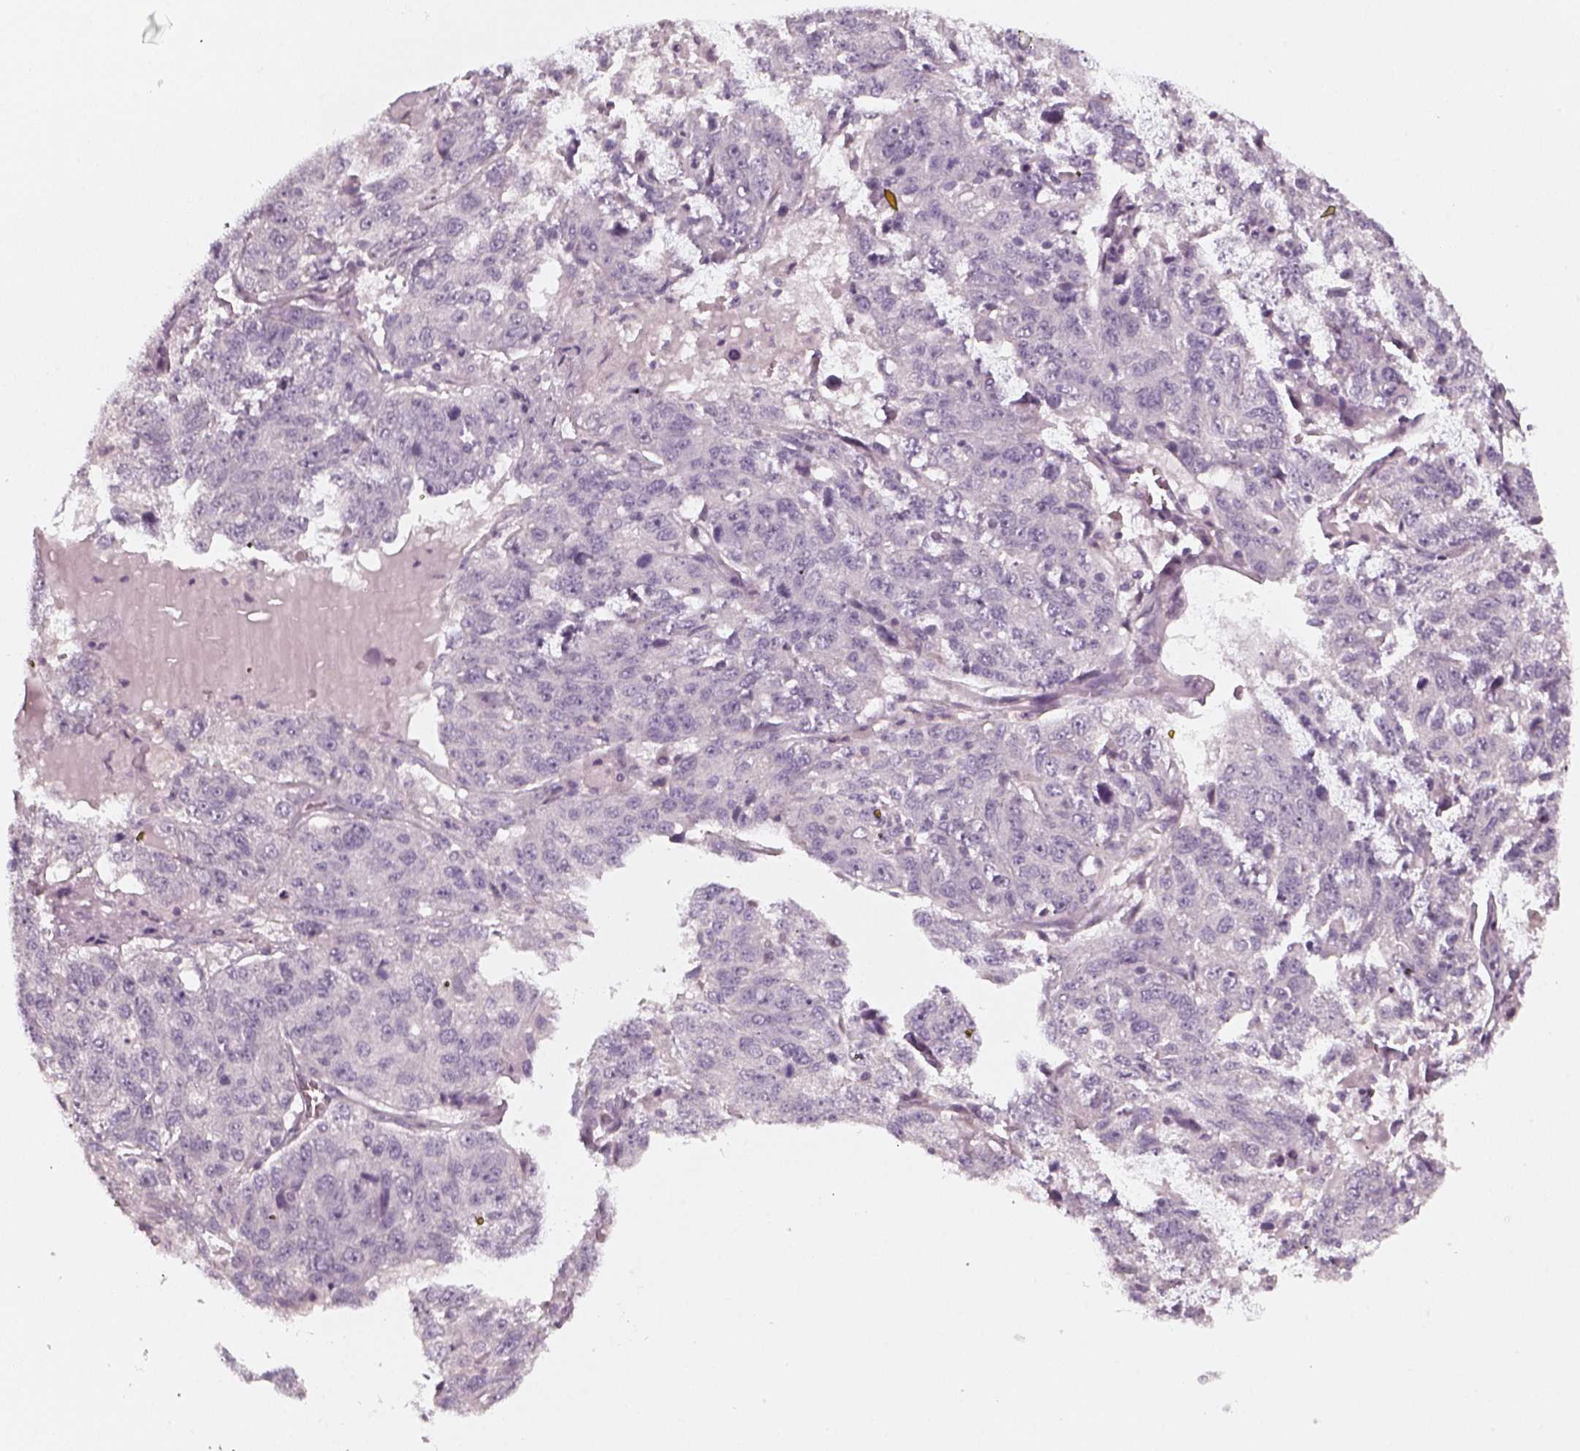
{"staining": {"intensity": "negative", "quantity": "none", "location": "none"}, "tissue": "ovarian cancer", "cell_type": "Tumor cells", "image_type": "cancer", "snomed": [{"axis": "morphology", "description": "Cystadenocarcinoma, serous, NOS"}, {"axis": "topography", "description": "Ovary"}], "caption": "Tumor cells are negative for brown protein staining in ovarian serous cystadenocarcinoma. (DAB (3,3'-diaminobenzidine) immunohistochemistry visualized using brightfield microscopy, high magnification).", "gene": "PNMT", "patient": {"sex": "female", "age": 71}}